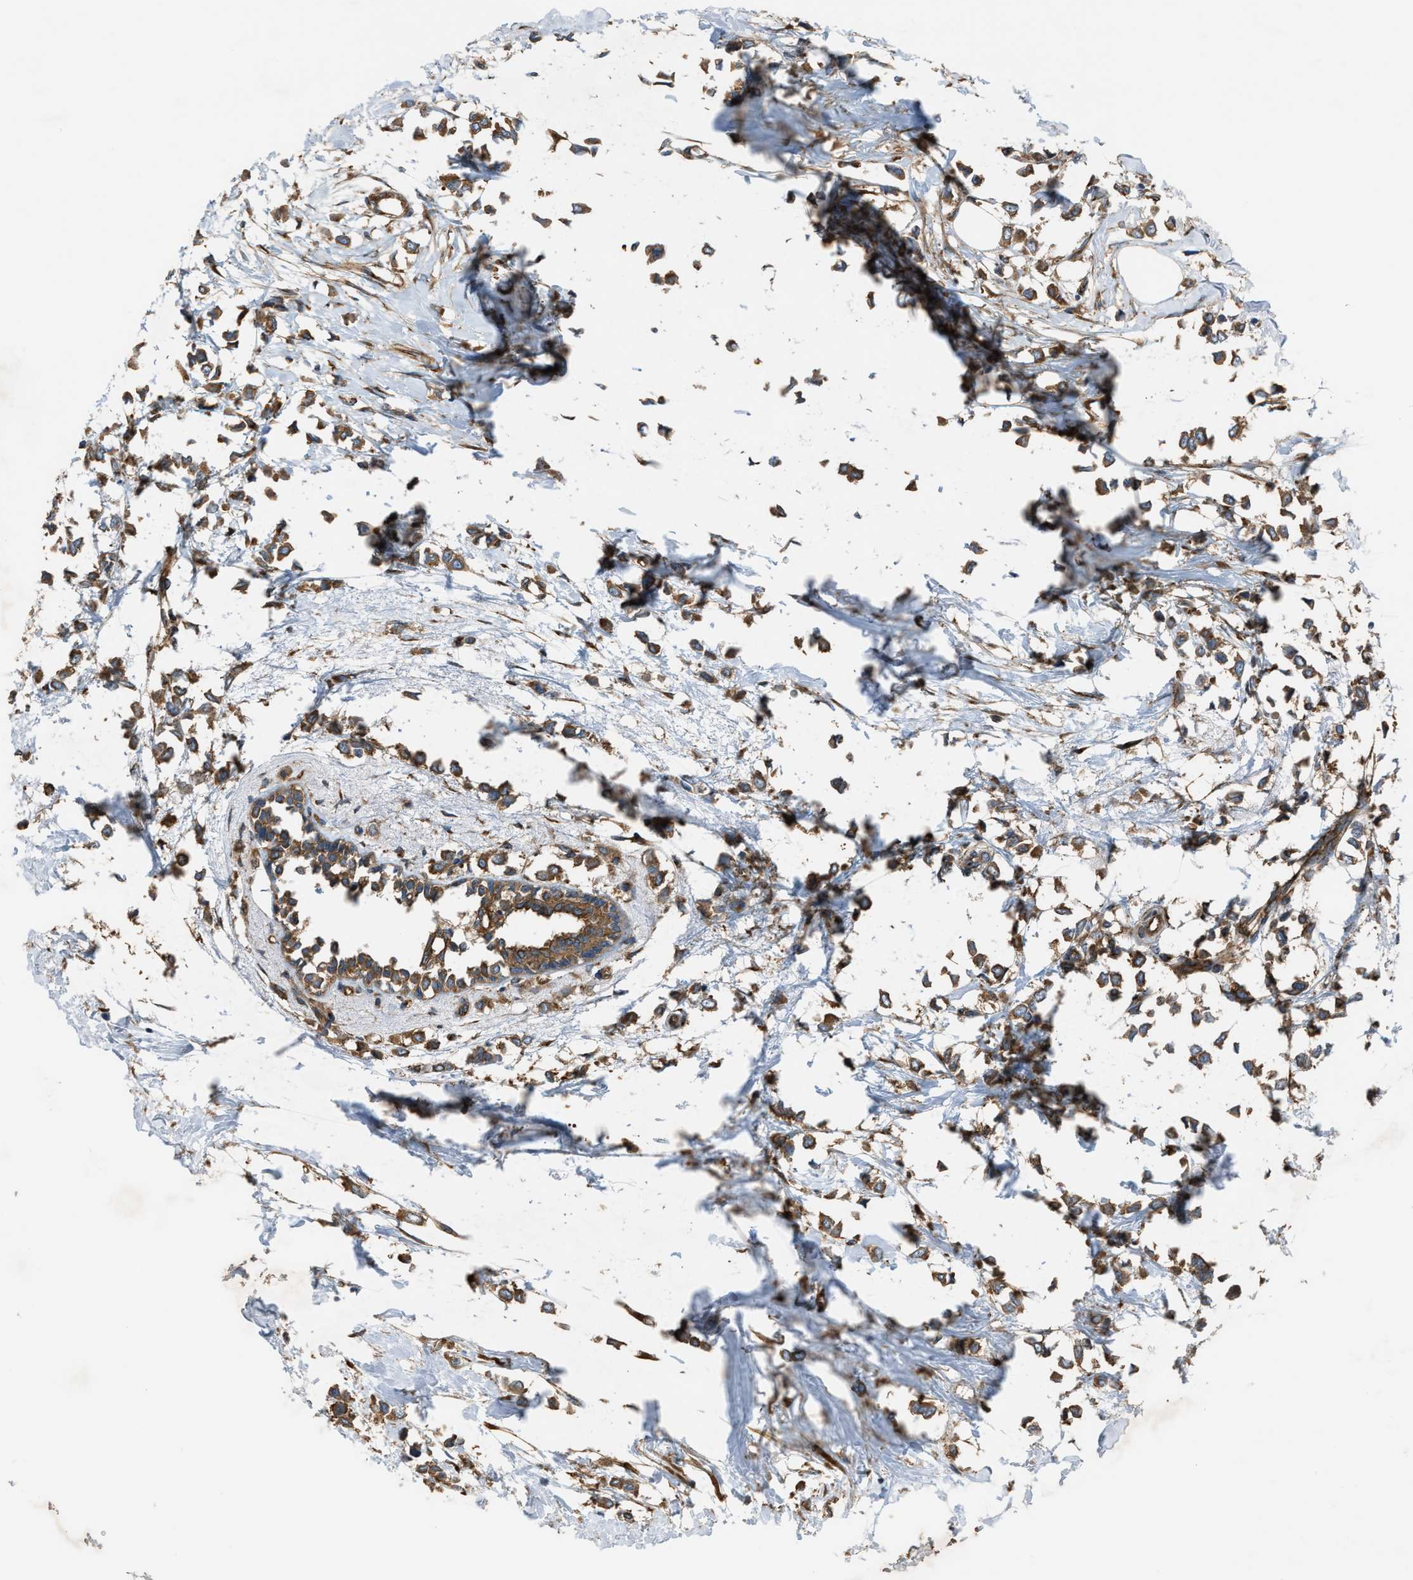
{"staining": {"intensity": "moderate", "quantity": ">75%", "location": "cytoplasmic/membranous"}, "tissue": "breast cancer", "cell_type": "Tumor cells", "image_type": "cancer", "snomed": [{"axis": "morphology", "description": "Lobular carcinoma"}, {"axis": "topography", "description": "Breast"}], "caption": "Tumor cells demonstrate medium levels of moderate cytoplasmic/membranous expression in about >75% of cells in human lobular carcinoma (breast).", "gene": "TRPC1", "patient": {"sex": "female", "age": 51}}